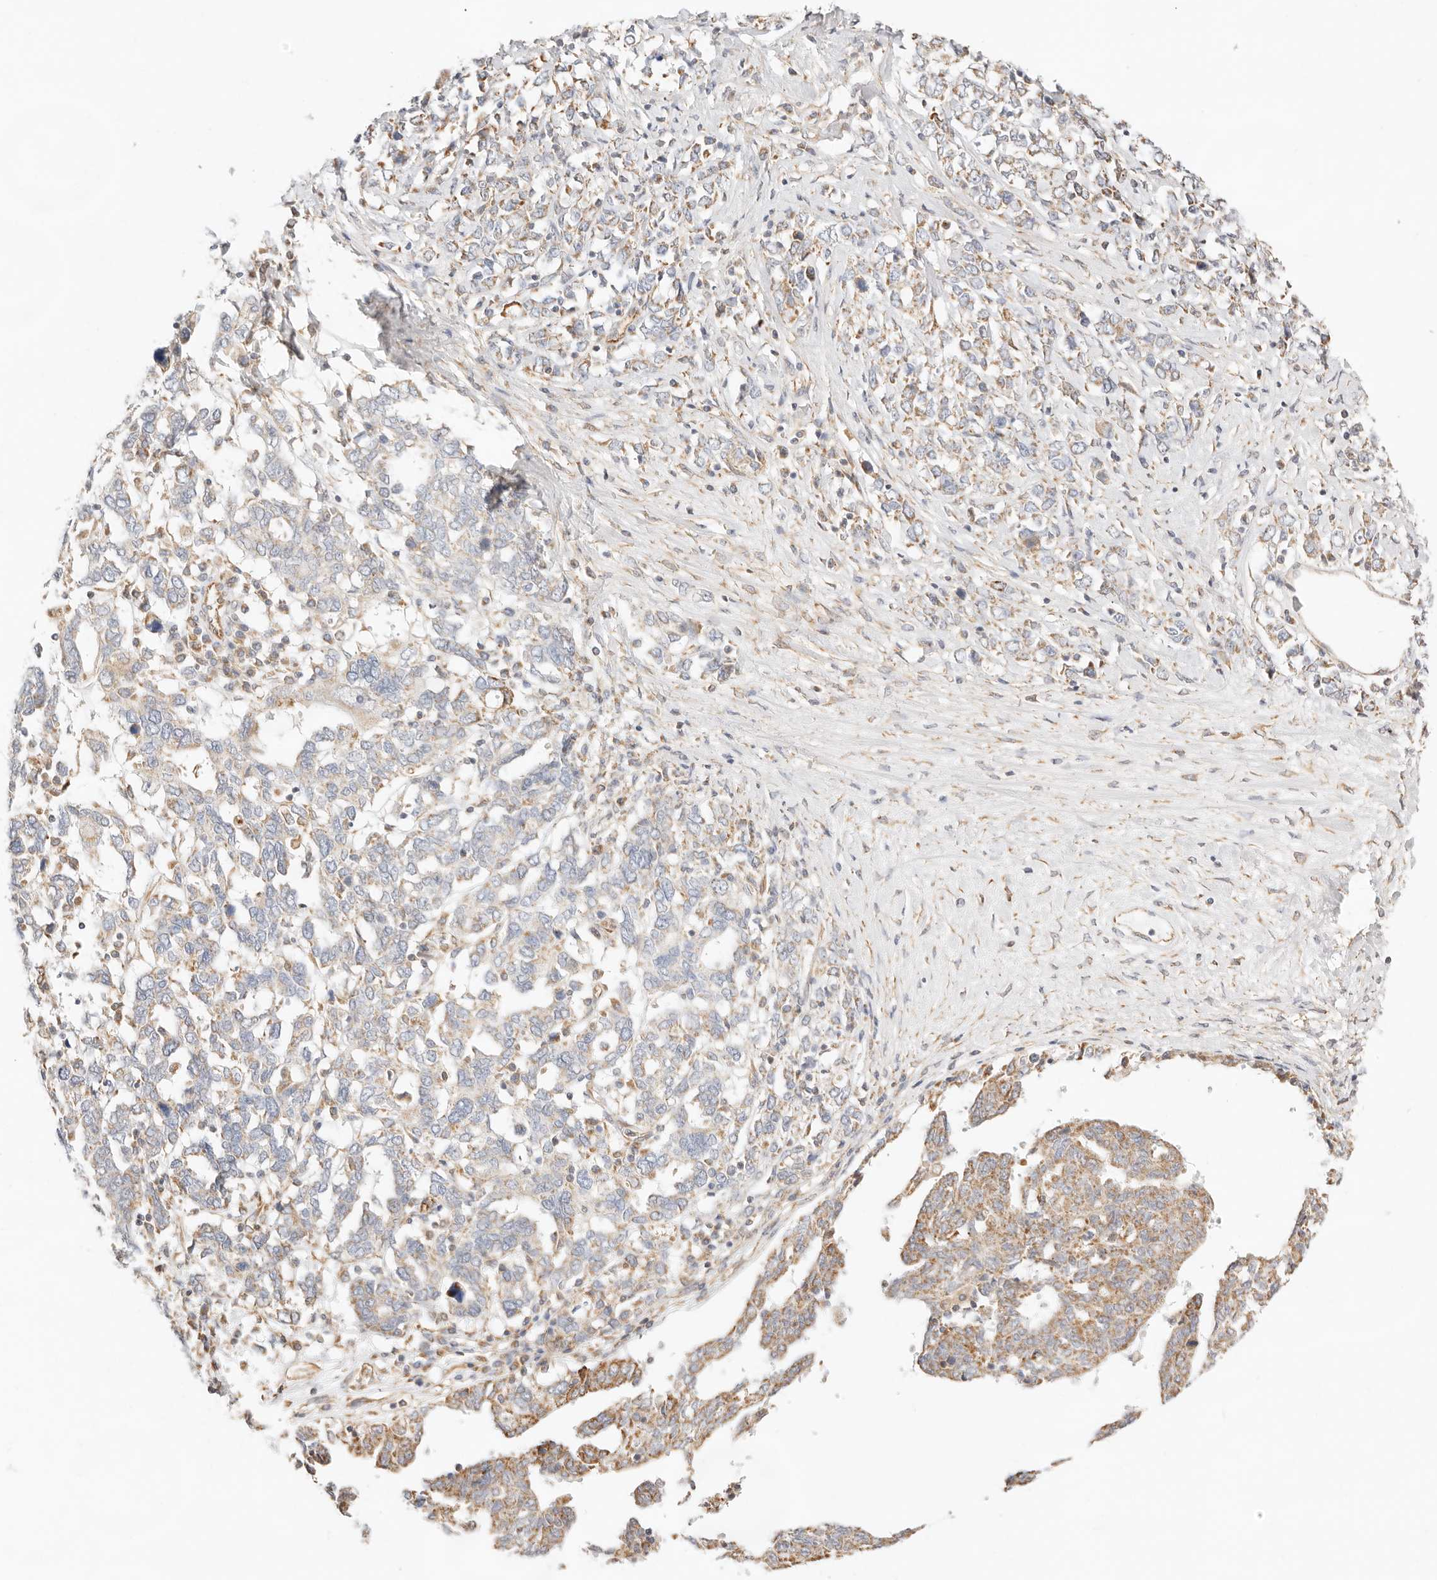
{"staining": {"intensity": "moderate", "quantity": "25%-75%", "location": "cytoplasmic/membranous"}, "tissue": "ovarian cancer", "cell_type": "Tumor cells", "image_type": "cancer", "snomed": [{"axis": "morphology", "description": "Carcinoma, endometroid"}, {"axis": "topography", "description": "Ovary"}], "caption": "Protein staining displays moderate cytoplasmic/membranous expression in about 25%-75% of tumor cells in ovarian cancer.", "gene": "ZC3H11A", "patient": {"sex": "female", "age": 62}}